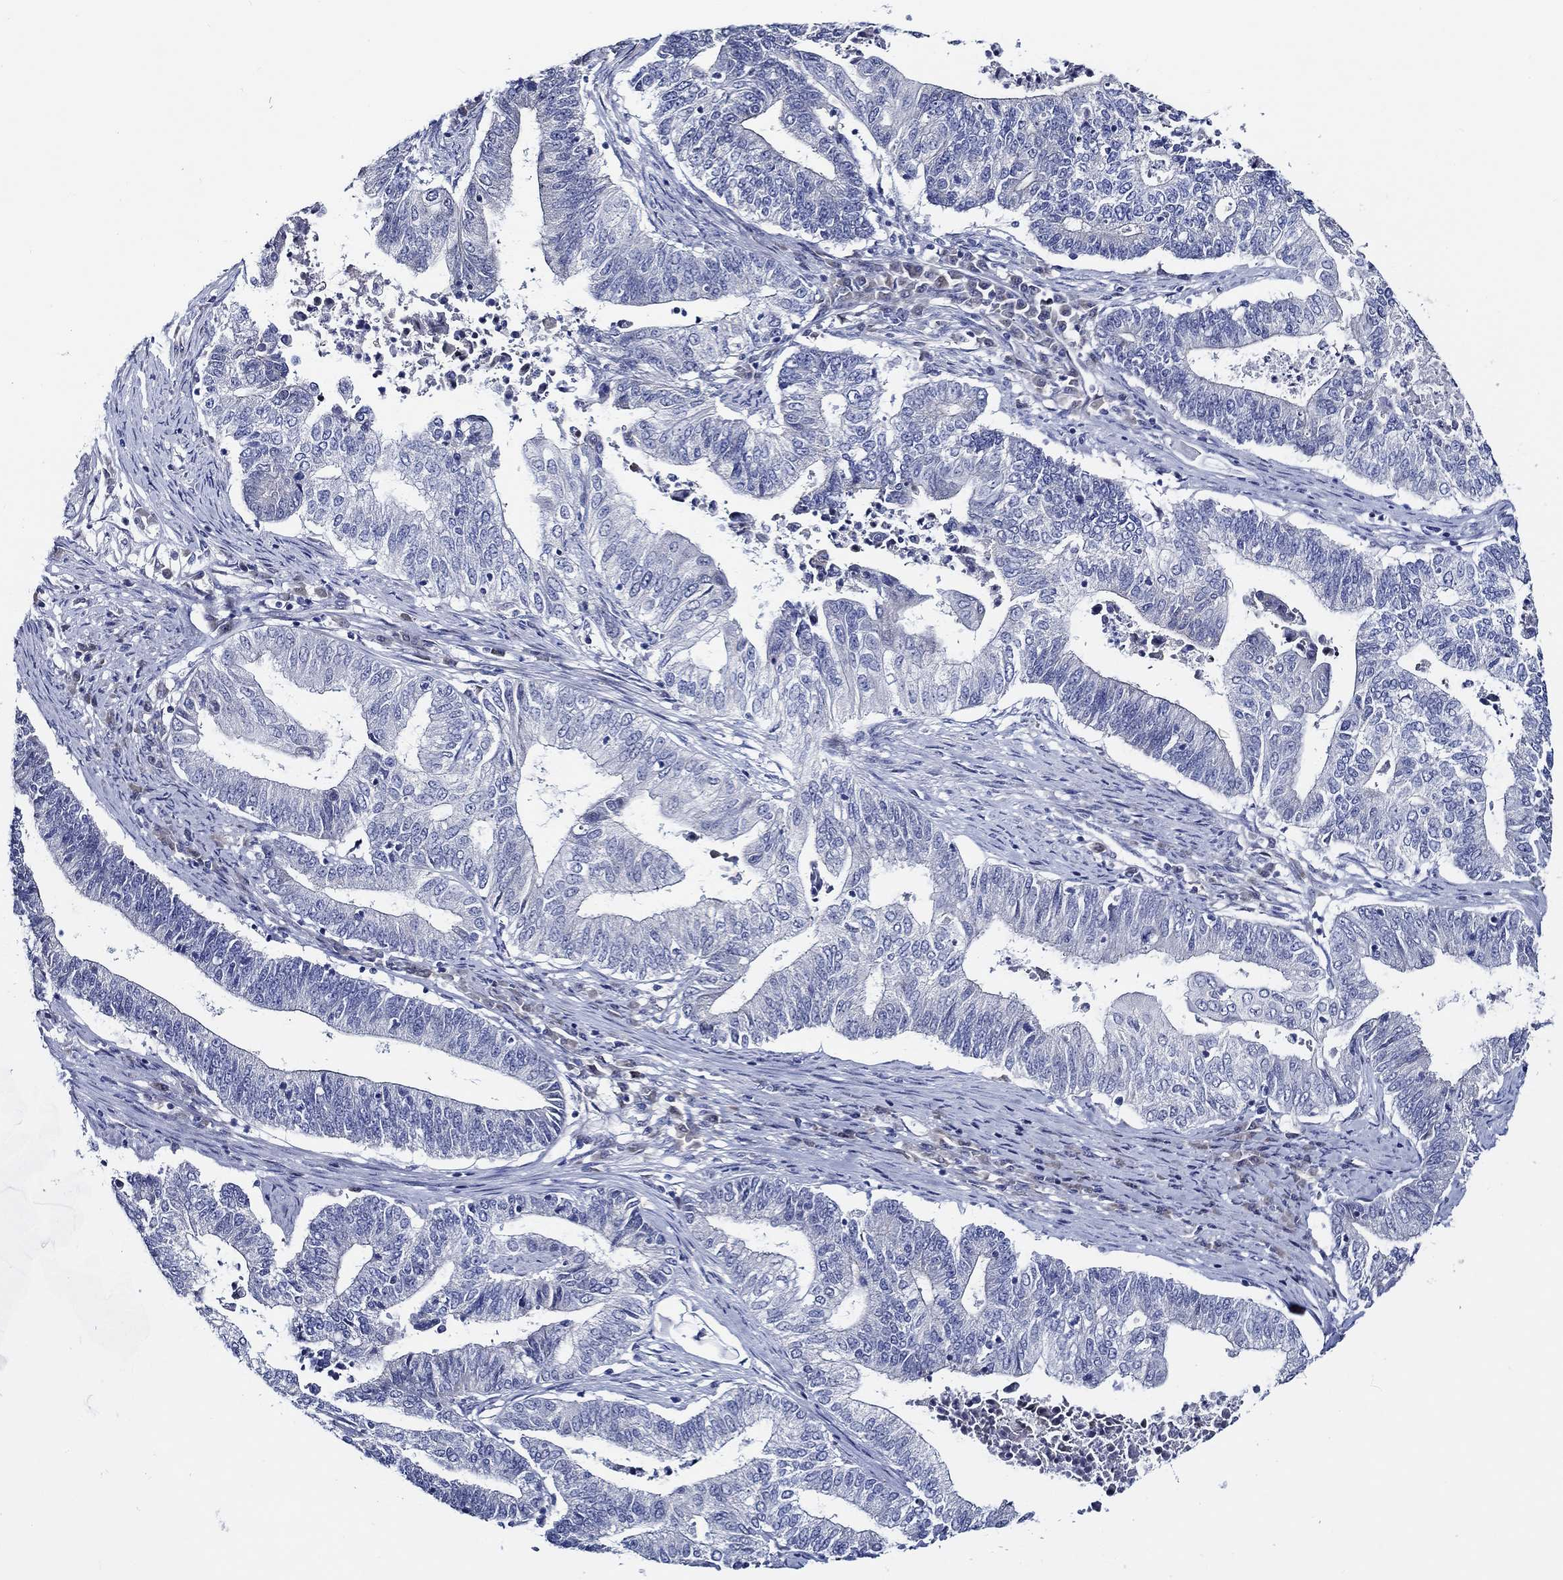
{"staining": {"intensity": "negative", "quantity": "none", "location": "none"}, "tissue": "endometrial cancer", "cell_type": "Tumor cells", "image_type": "cancer", "snomed": [{"axis": "morphology", "description": "Adenocarcinoma, NOS"}, {"axis": "topography", "description": "Uterus"}, {"axis": "topography", "description": "Endometrium"}], "caption": "Human endometrial cancer stained for a protein using IHC shows no positivity in tumor cells.", "gene": "C8orf48", "patient": {"sex": "female", "age": 54}}